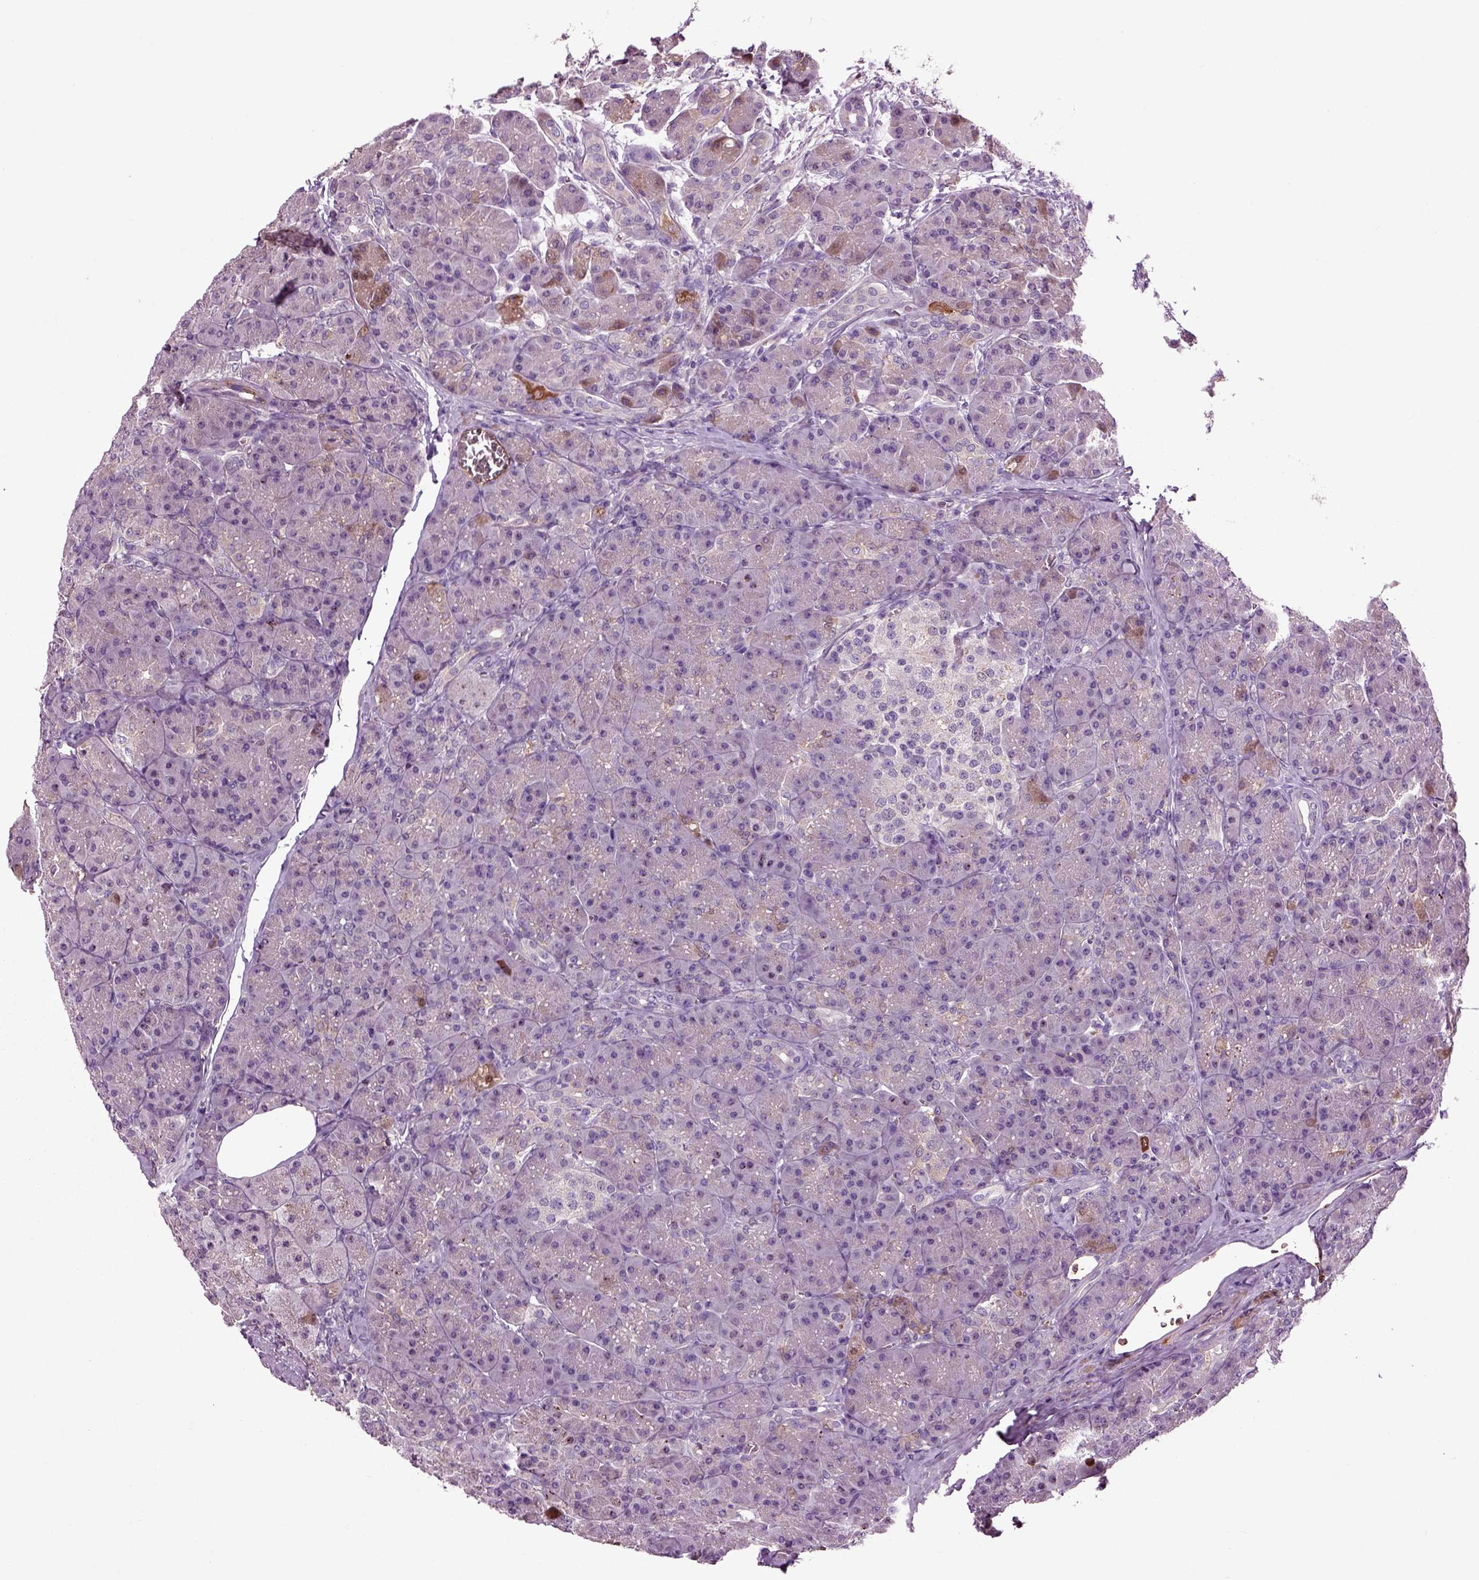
{"staining": {"intensity": "negative", "quantity": "none", "location": "none"}, "tissue": "pancreas", "cell_type": "Exocrine glandular cells", "image_type": "normal", "snomed": [{"axis": "morphology", "description": "Normal tissue, NOS"}, {"axis": "topography", "description": "Pancreas"}], "caption": "Exocrine glandular cells are negative for protein expression in normal human pancreas. The staining was performed using DAB (3,3'-diaminobenzidine) to visualize the protein expression in brown, while the nuclei were stained in blue with hematoxylin (Magnification: 20x).", "gene": "SPON1", "patient": {"sex": "male", "age": 57}}